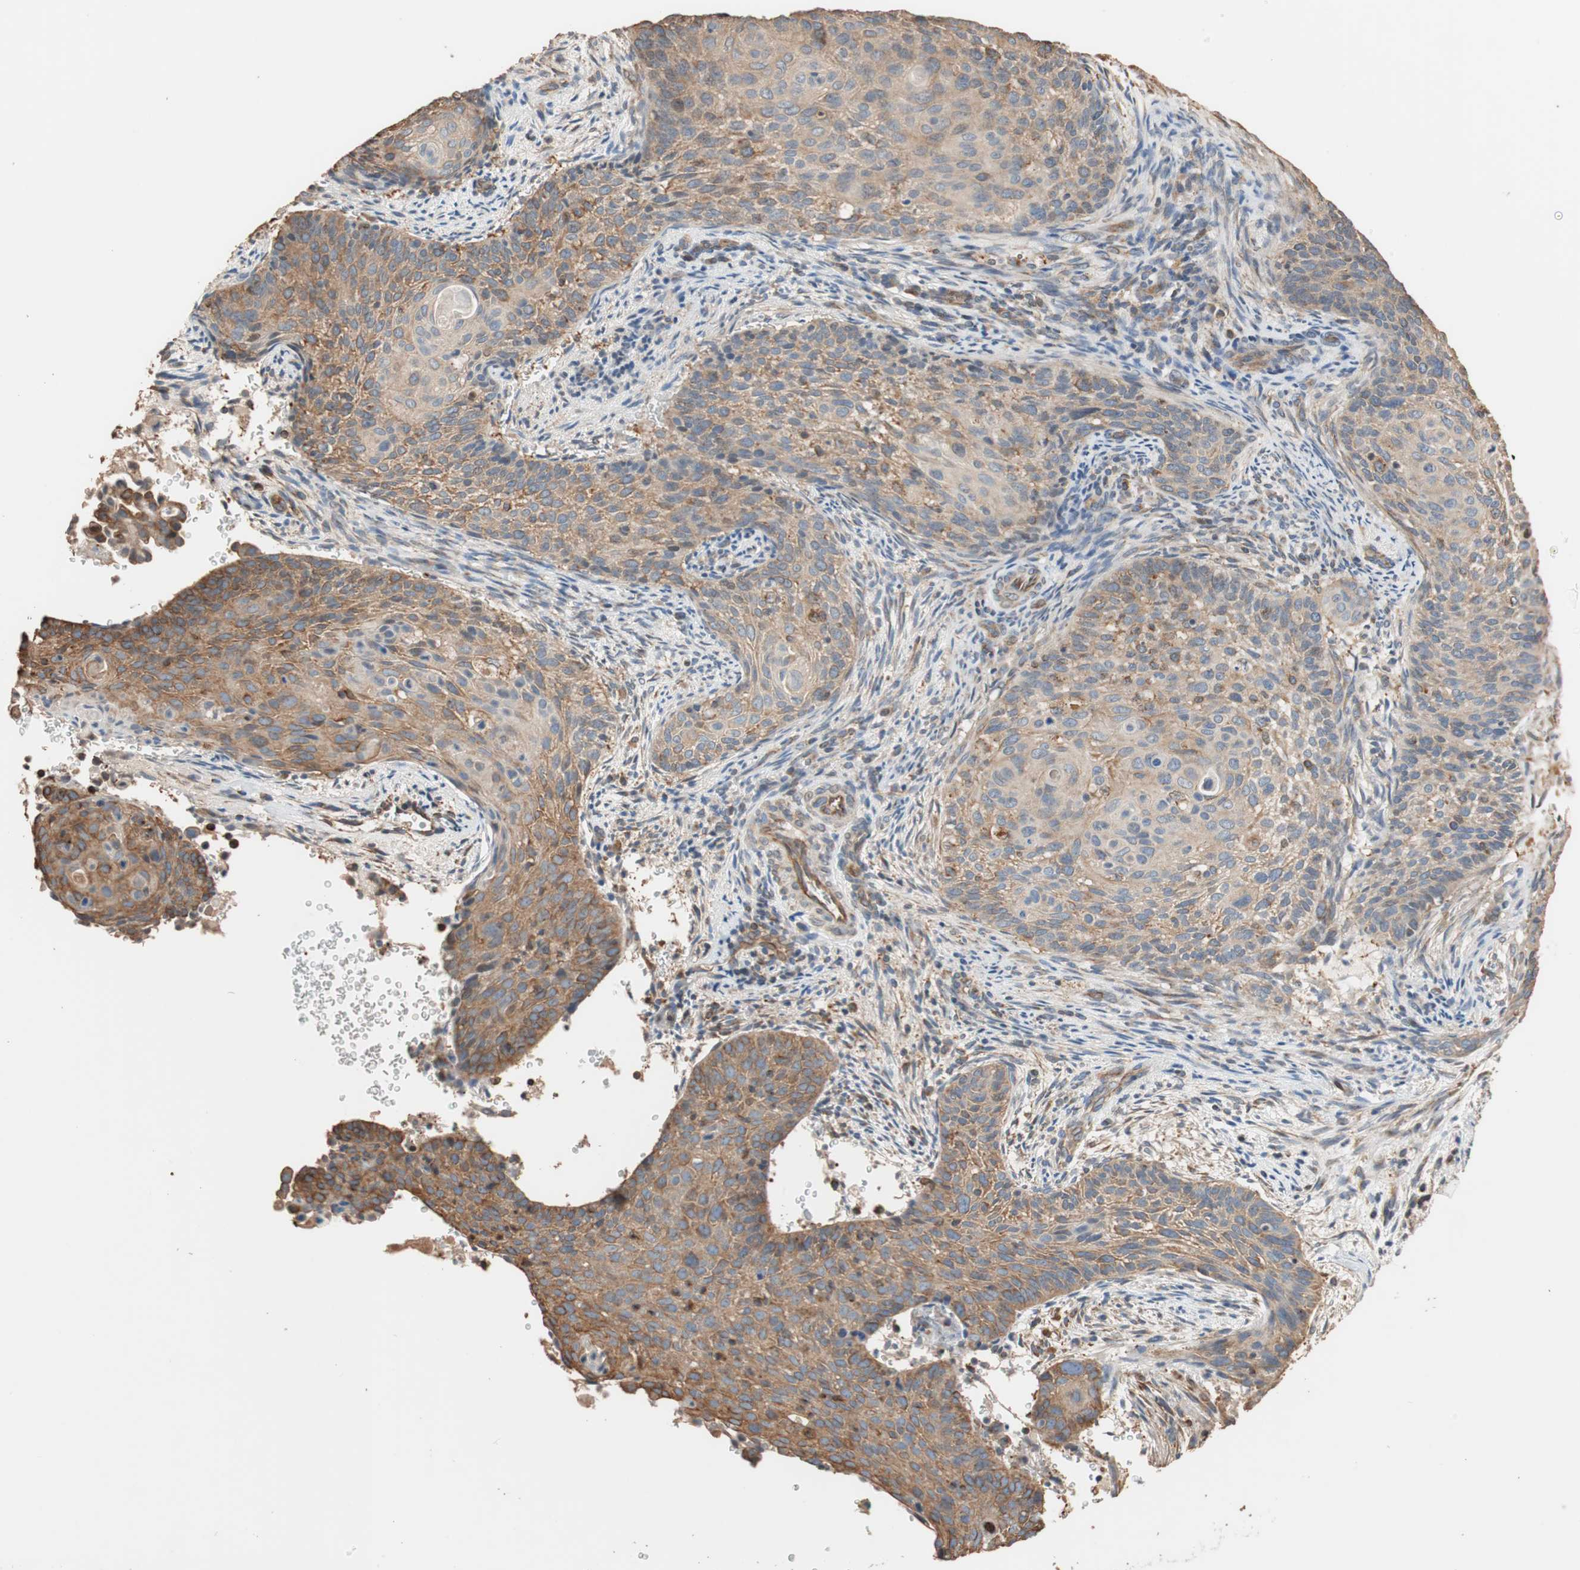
{"staining": {"intensity": "moderate", "quantity": ">75%", "location": "cytoplasmic/membranous"}, "tissue": "cervical cancer", "cell_type": "Tumor cells", "image_type": "cancer", "snomed": [{"axis": "morphology", "description": "Squamous cell carcinoma, NOS"}, {"axis": "topography", "description": "Cervix"}], "caption": "Immunohistochemical staining of human cervical squamous cell carcinoma reveals moderate cytoplasmic/membranous protein staining in approximately >75% of tumor cells.", "gene": "TUBB", "patient": {"sex": "female", "age": 33}}